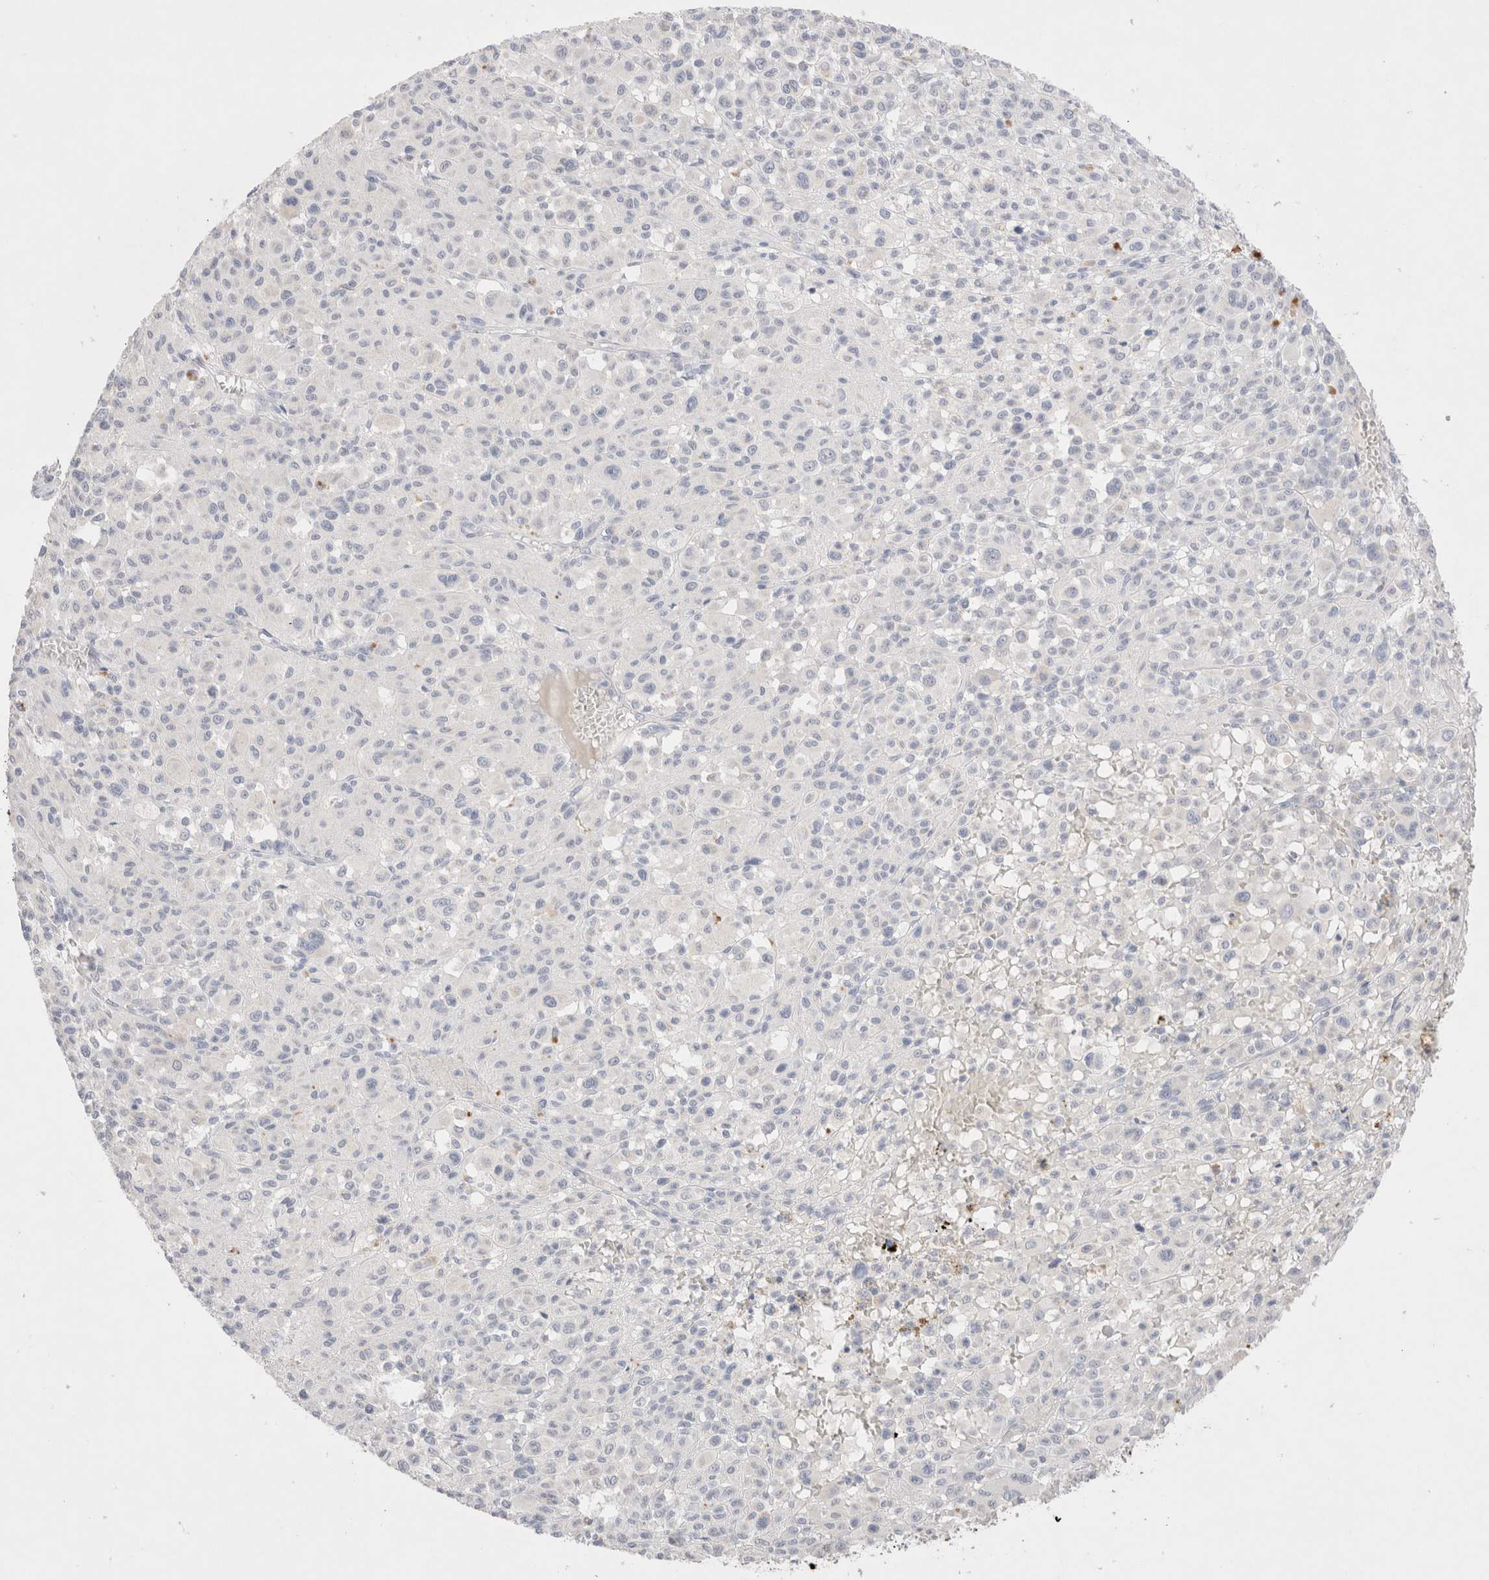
{"staining": {"intensity": "negative", "quantity": "none", "location": "none"}, "tissue": "melanoma", "cell_type": "Tumor cells", "image_type": "cancer", "snomed": [{"axis": "morphology", "description": "Malignant melanoma, Metastatic site"}, {"axis": "topography", "description": "Skin"}], "caption": "Malignant melanoma (metastatic site) was stained to show a protein in brown. There is no significant positivity in tumor cells.", "gene": "EPCAM", "patient": {"sex": "female", "age": 74}}